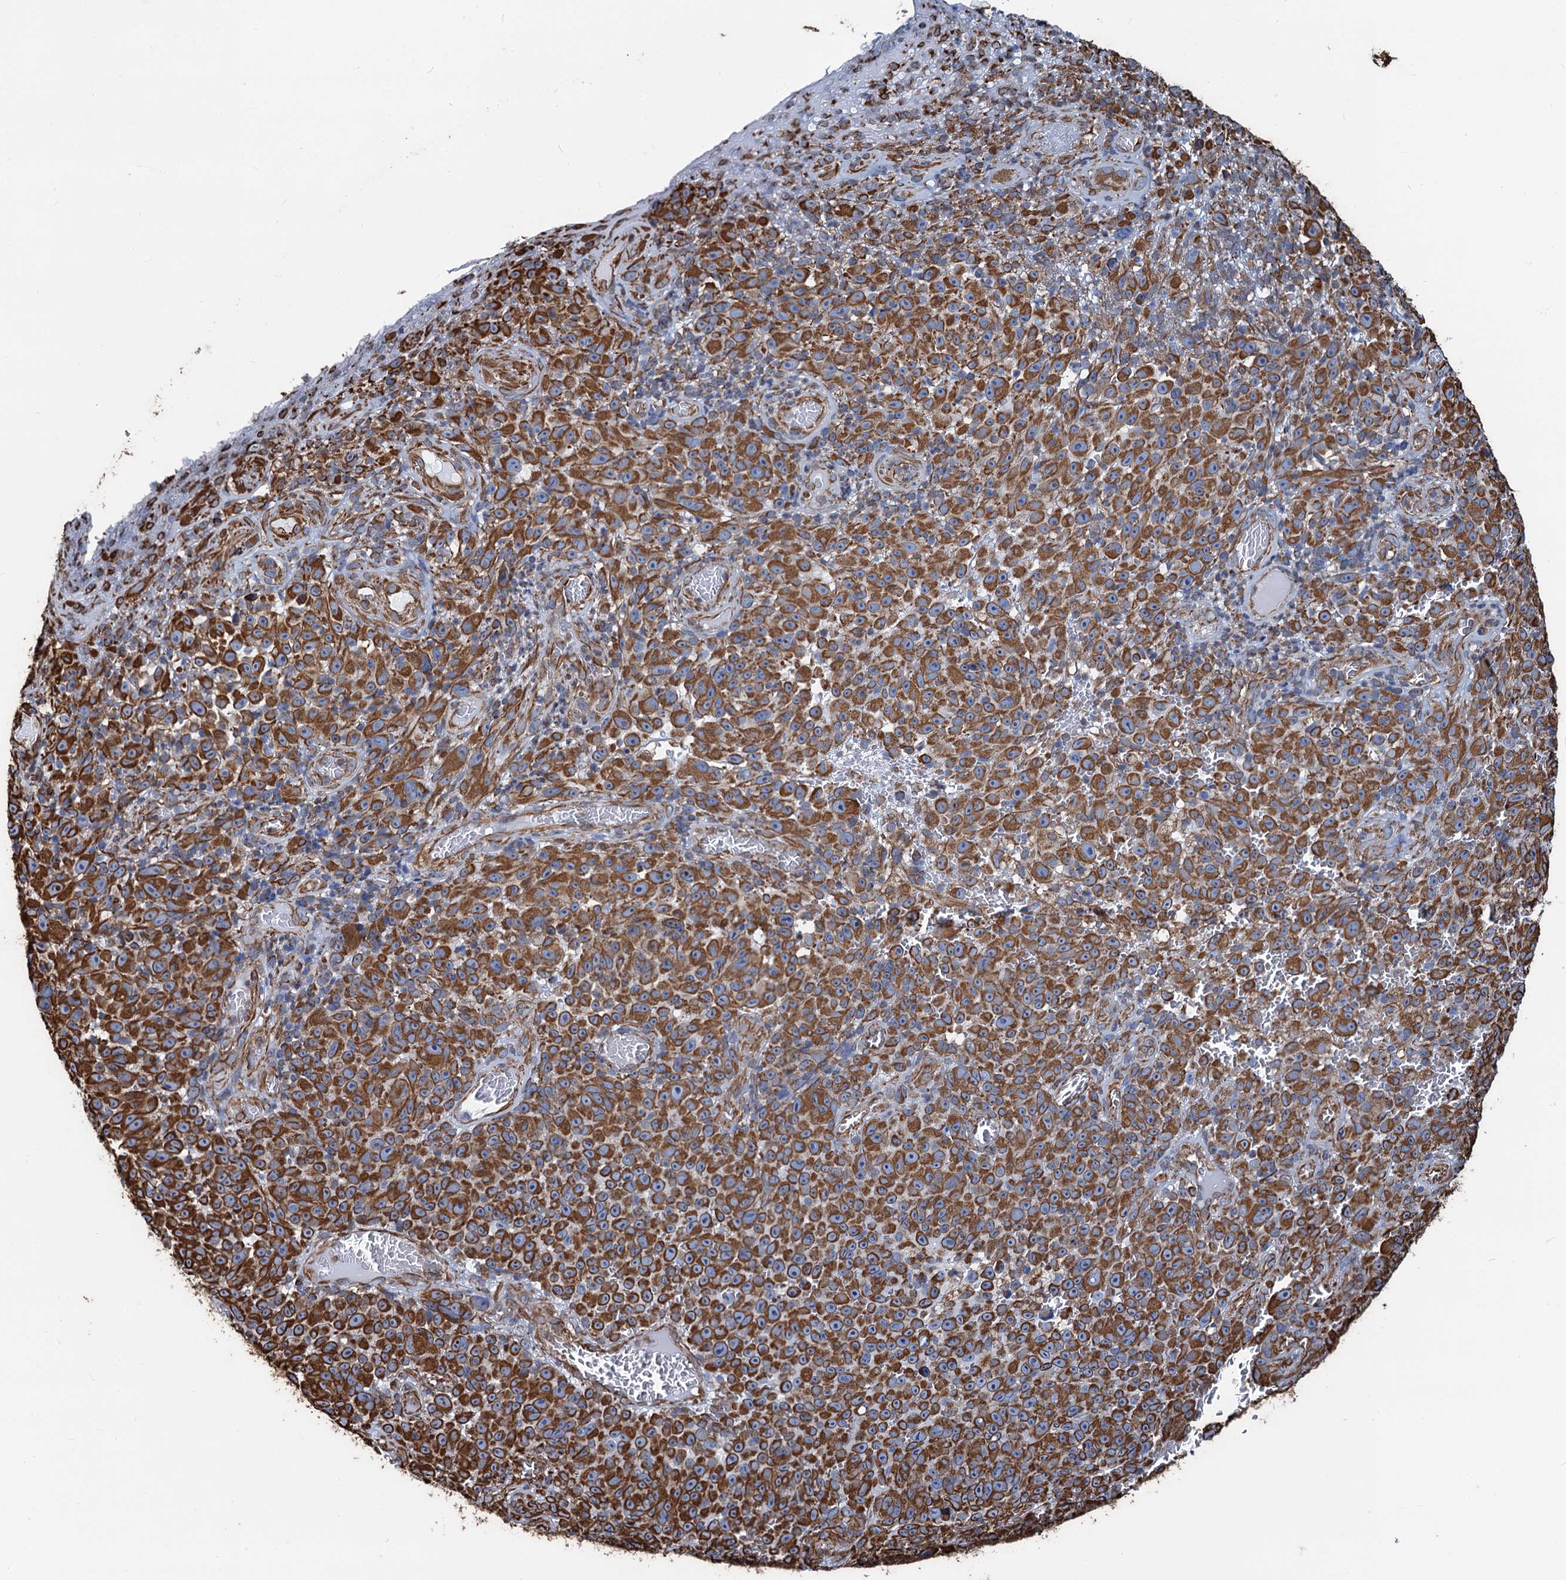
{"staining": {"intensity": "strong", "quantity": ">75%", "location": "cytoplasmic/membranous"}, "tissue": "melanoma", "cell_type": "Tumor cells", "image_type": "cancer", "snomed": [{"axis": "morphology", "description": "Malignant melanoma, NOS"}, {"axis": "topography", "description": "Skin"}], "caption": "Brown immunohistochemical staining in melanoma exhibits strong cytoplasmic/membranous positivity in approximately >75% of tumor cells.", "gene": "PGM2", "patient": {"sex": "female", "age": 82}}